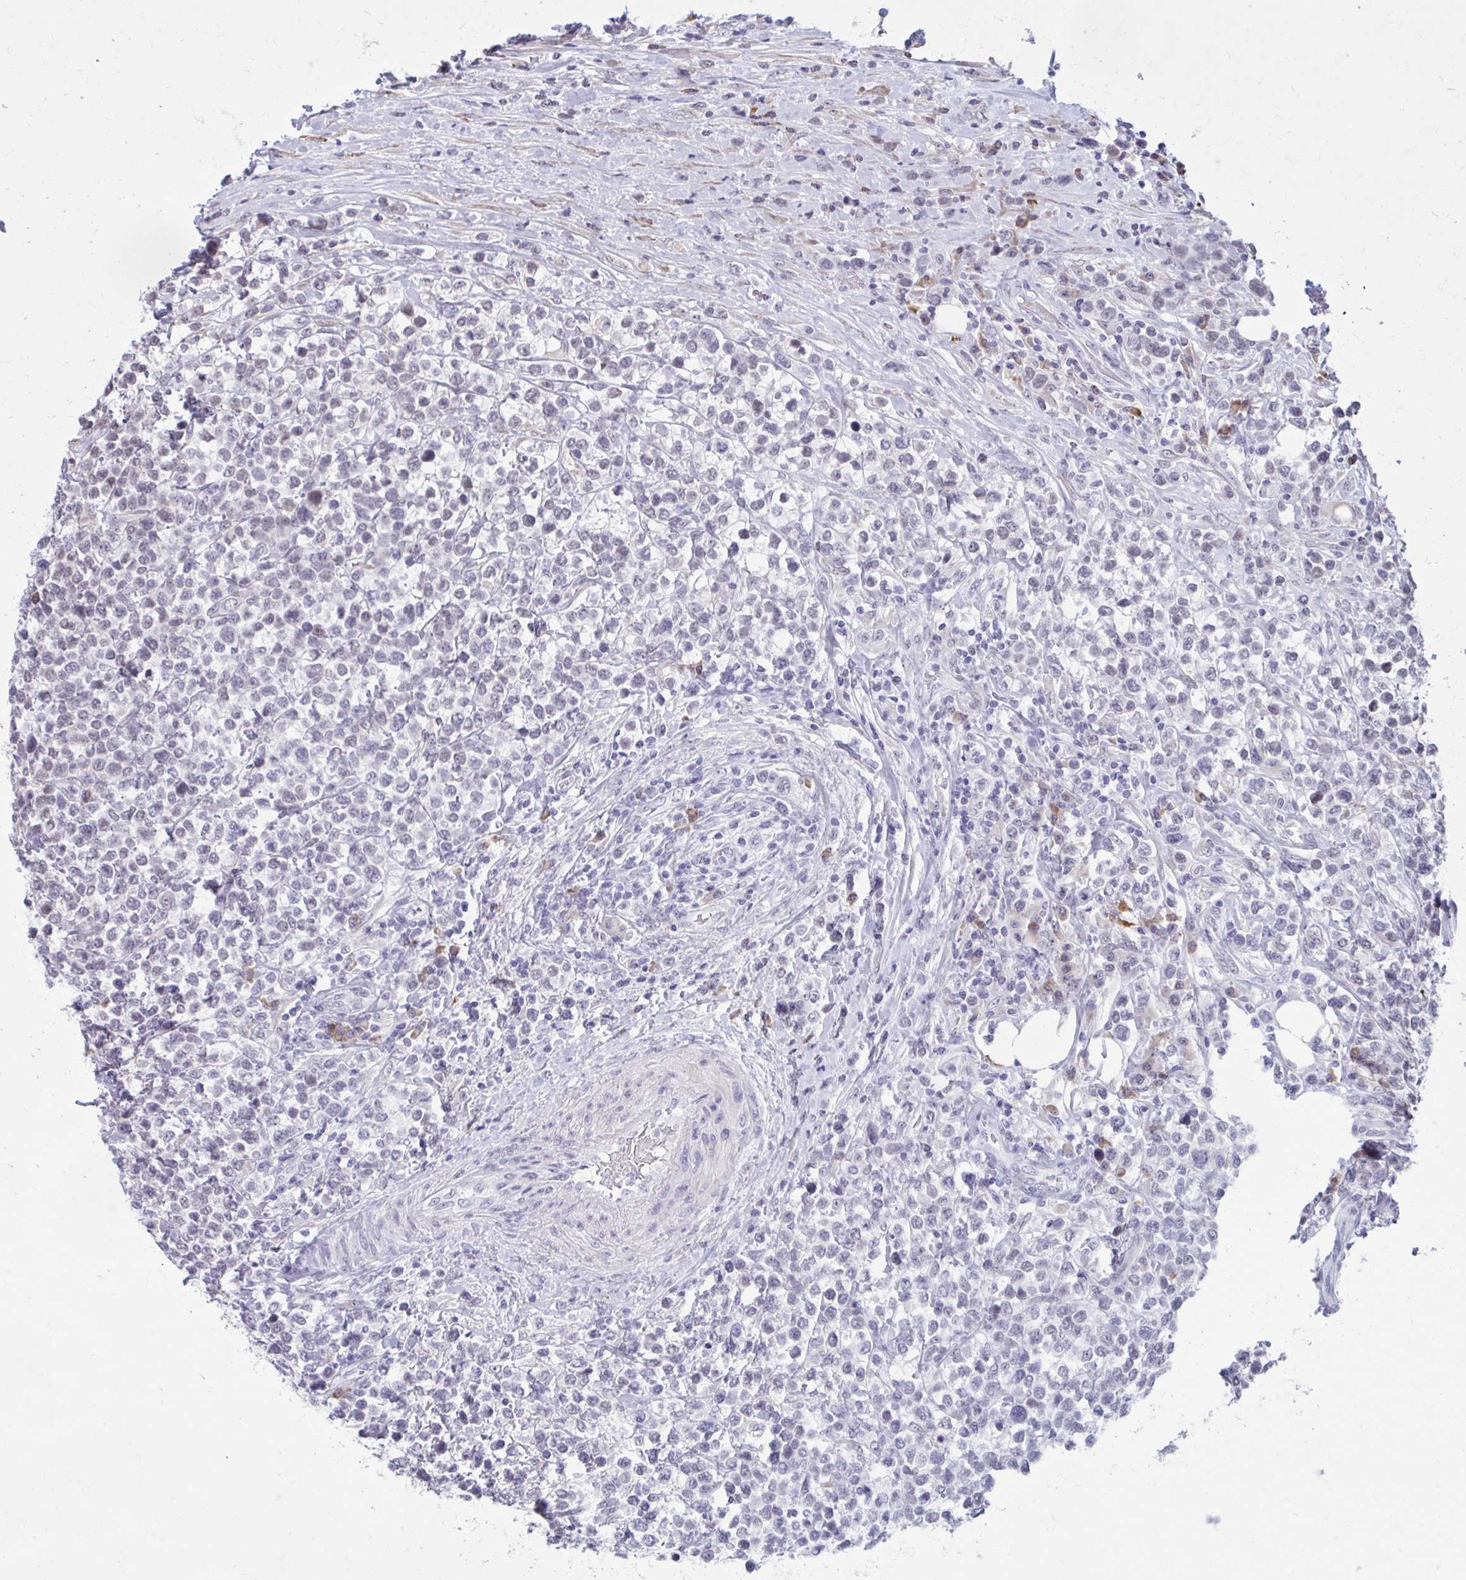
{"staining": {"intensity": "negative", "quantity": "none", "location": "none"}, "tissue": "lymphoma", "cell_type": "Tumor cells", "image_type": "cancer", "snomed": [{"axis": "morphology", "description": "Malignant lymphoma, non-Hodgkin's type, High grade"}, {"axis": "topography", "description": "Soft tissue"}], "caption": "IHC histopathology image of human lymphoma stained for a protein (brown), which demonstrates no positivity in tumor cells.", "gene": "PROSER1", "patient": {"sex": "female", "age": 56}}